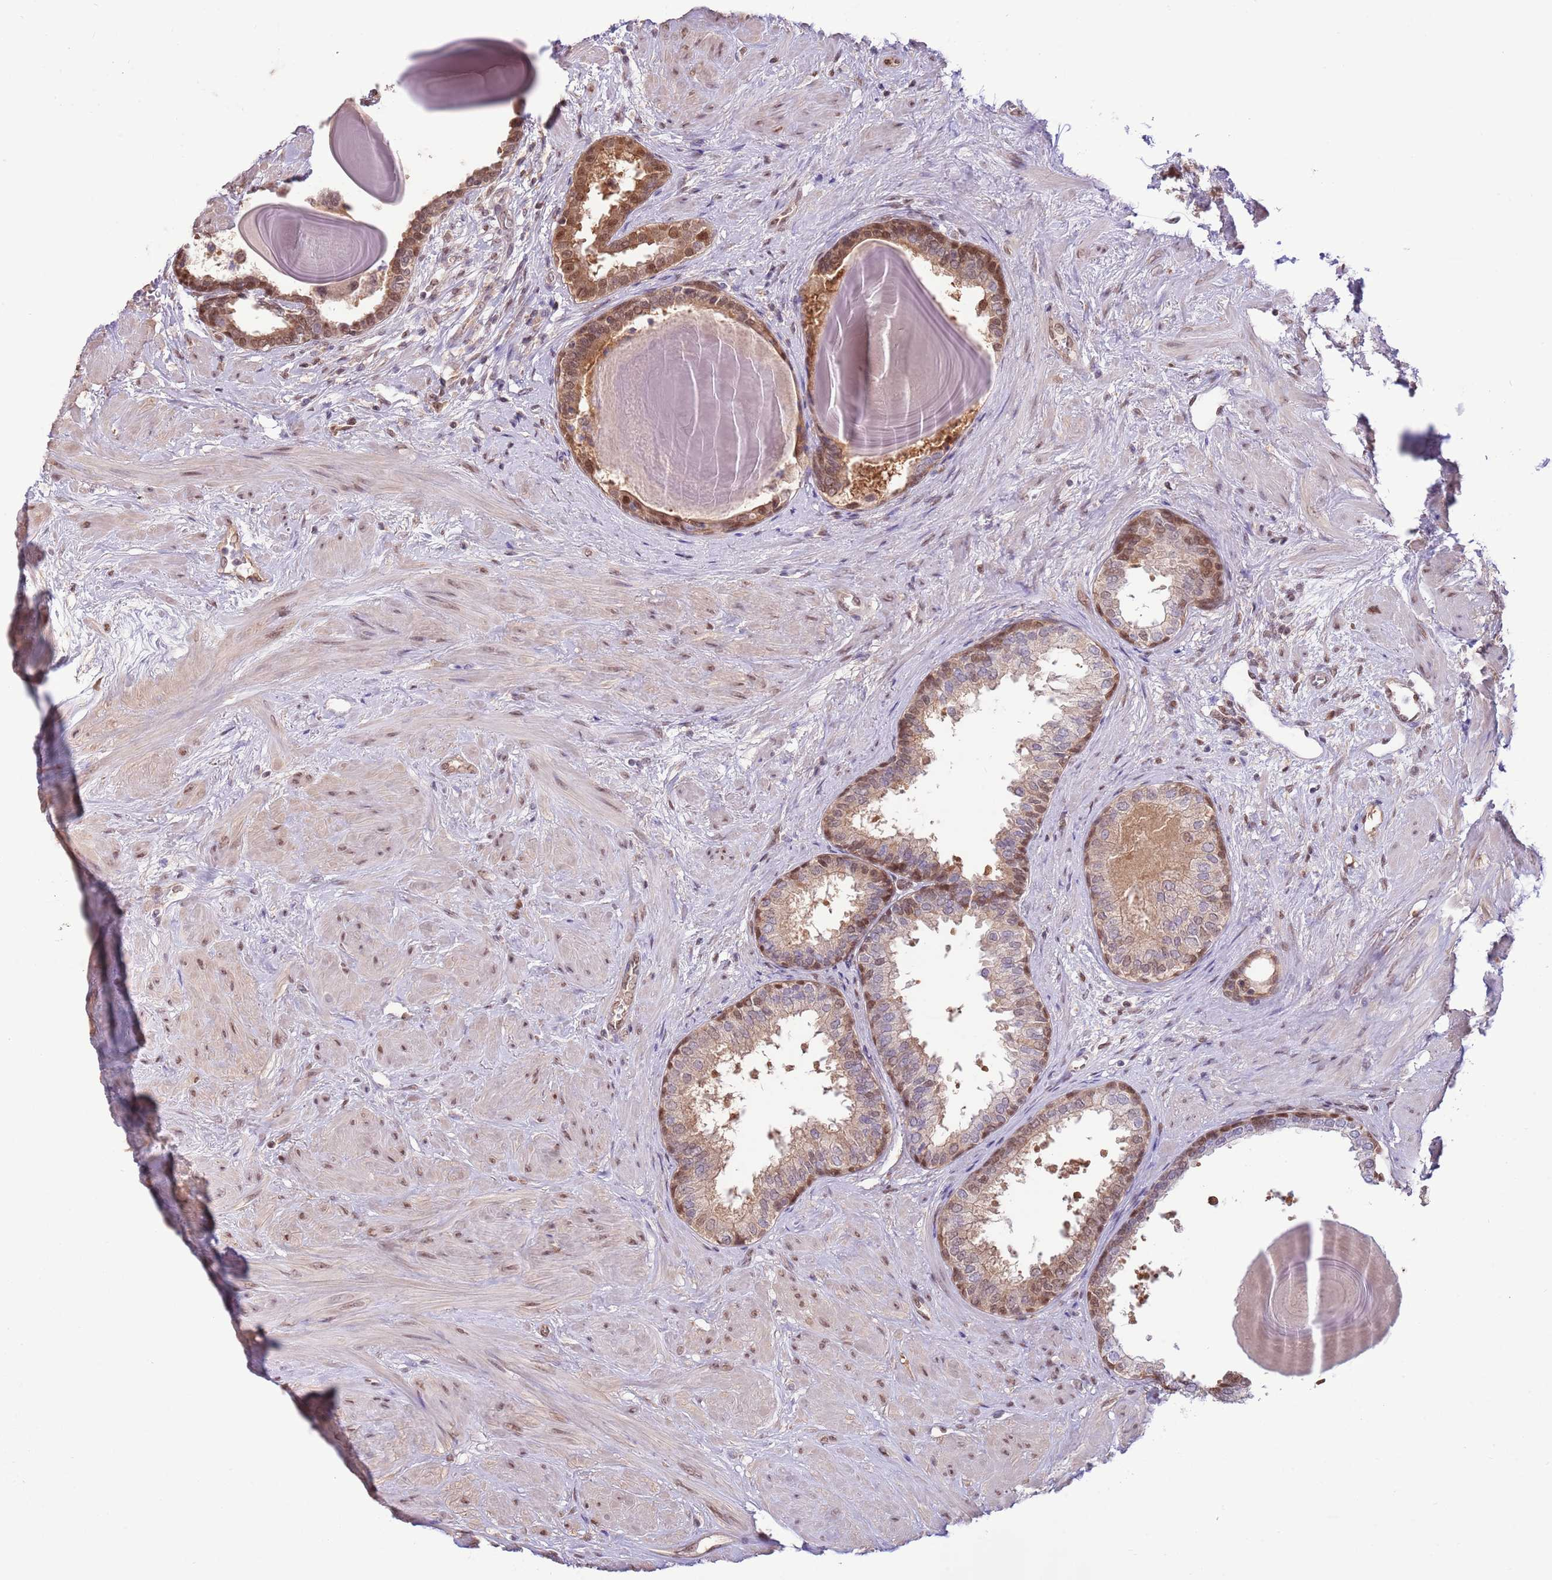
{"staining": {"intensity": "moderate", "quantity": "25%-75%", "location": "cytoplasmic/membranous,nuclear"}, "tissue": "prostate", "cell_type": "Glandular cells", "image_type": "normal", "snomed": [{"axis": "morphology", "description": "Normal tissue, NOS"}, {"axis": "topography", "description": "Prostate"}], "caption": "IHC of benign prostate demonstrates medium levels of moderate cytoplasmic/membranous,nuclear staining in approximately 25%-75% of glandular cells.", "gene": "NSFL1C", "patient": {"sex": "male", "age": 48}}